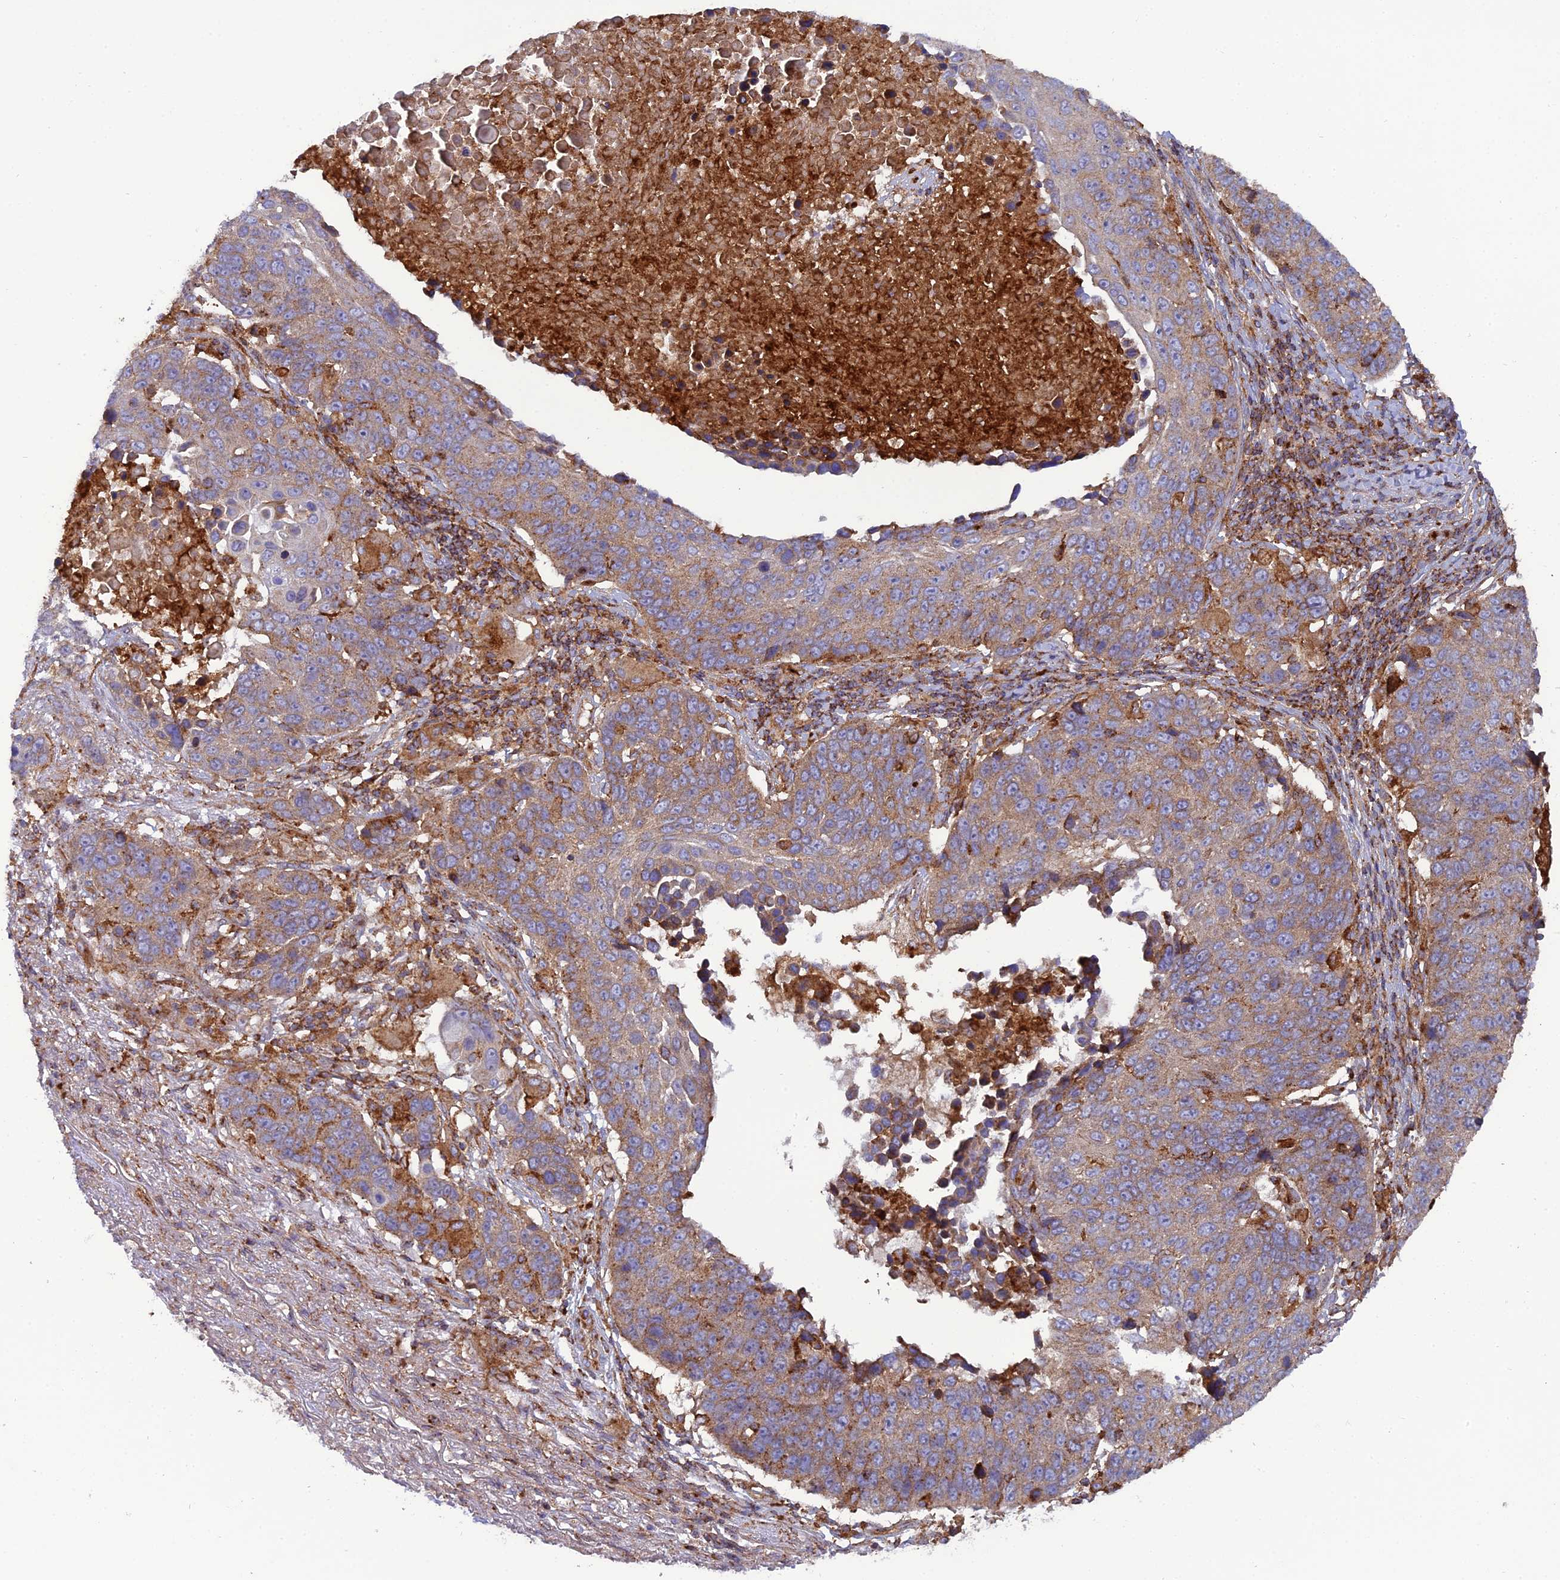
{"staining": {"intensity": "weak", "quantity": ">75%", "location": "cytoplasmic/membranous"}, "tissue": "lung cancer", "cell_type": "Tumor cells", "image_type": "cancer", "snomed": [{"axis": "morphology", "description": "Normal tissue, NOS"}, {"axis": "morphology", "description": "Squamous cell carcinoma, NOS"}, {"axis": "topography", "description": "Lymph node"}, {"axis": "topography", "description": "Lung"}], "caption": "Lung cancer stained for a protein (brown) shows weak cytoplasmic/membranous positive staining in about >75% of tumor cells.", "gene": "LNPEP", "patient": {"sex": "male", "age": 66}}